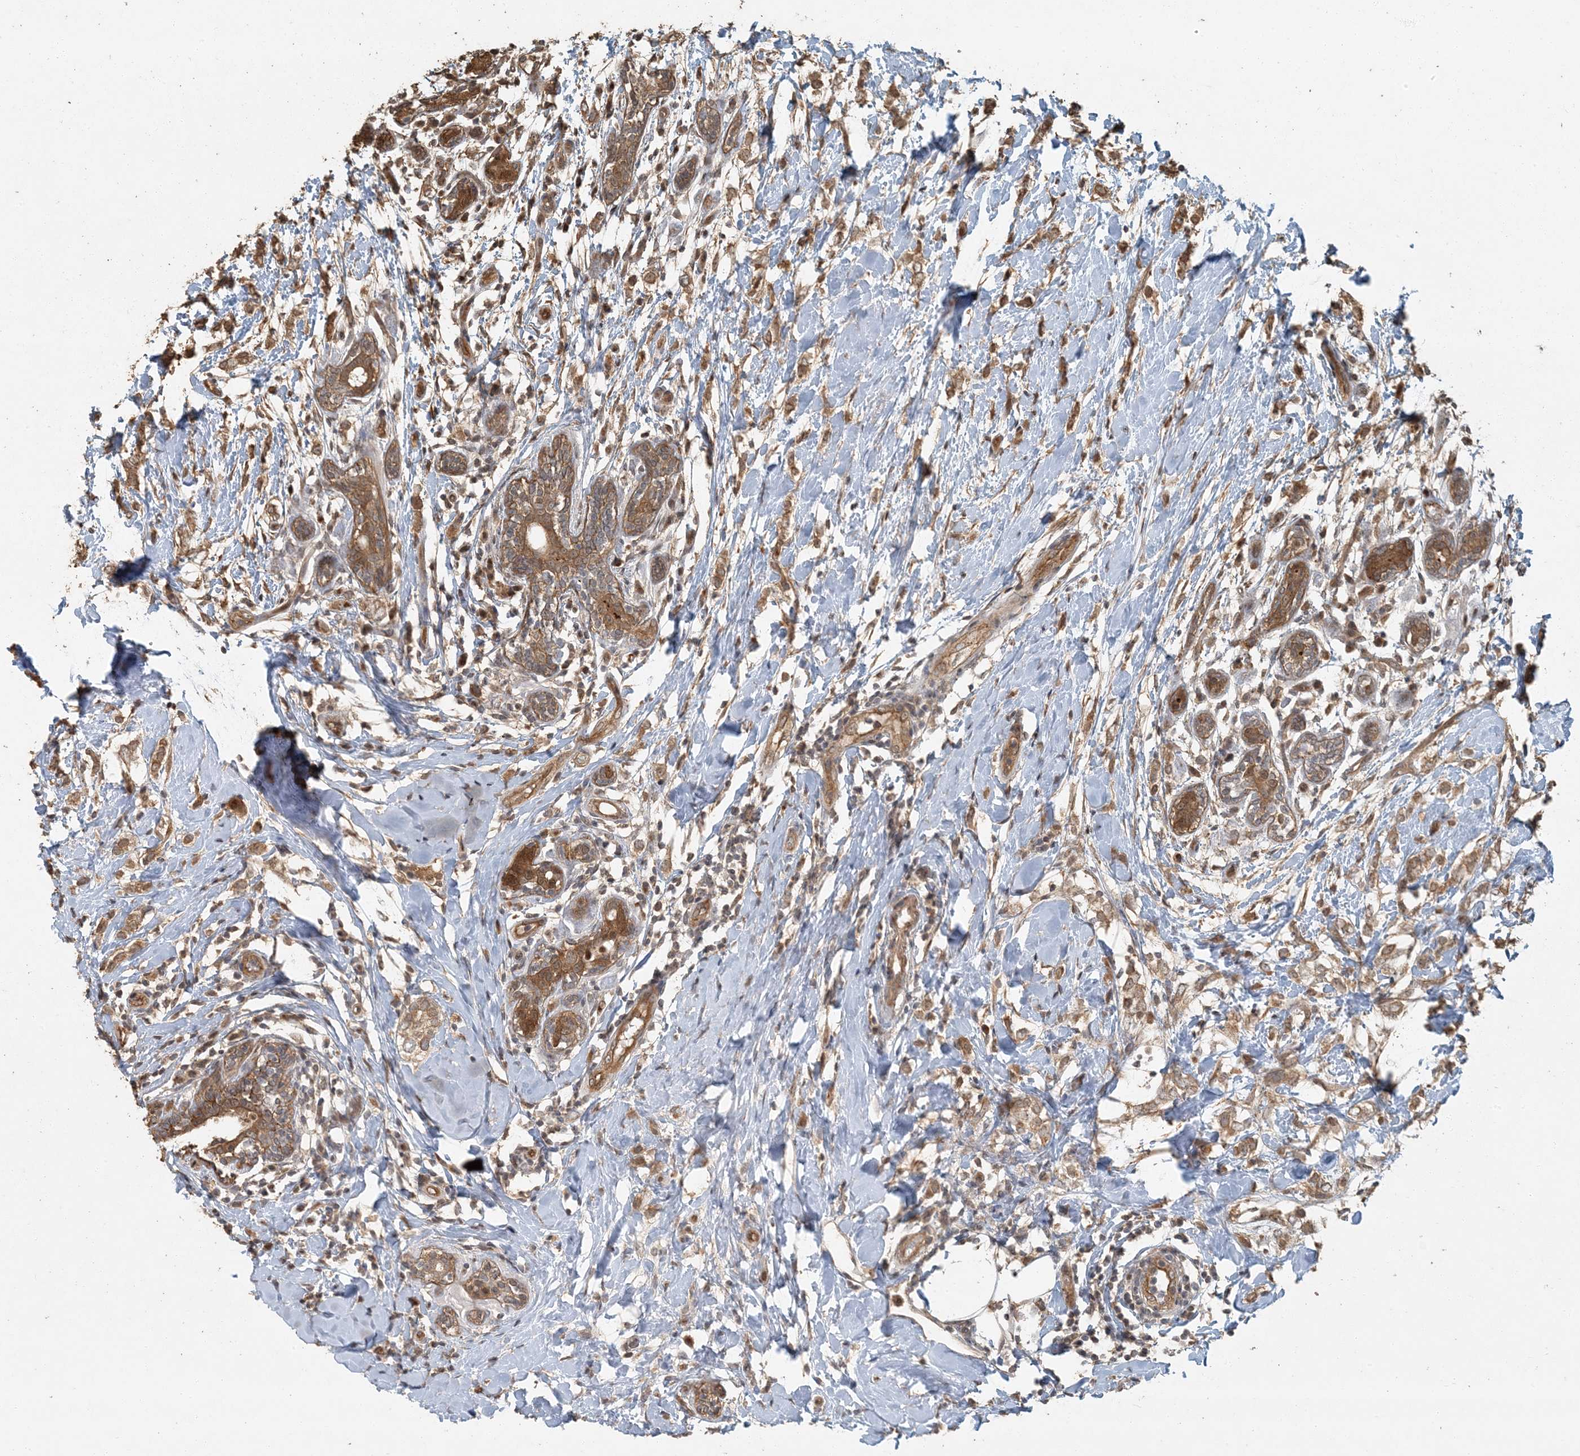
{"staining": {"intensity": "moderate", "quantity": ">75%", "location": "cytoplasmic/membranous"}, "tissue": "breast cancer", "cell_type": "Tumor cells", "image_type": "cancer", "snomed": [{"axis": "morphology", "description": "Normal tissue, NOS"}, {"axis": "morphology", "description": "Lobular carcinoma"}, {"axis": "topography", "description": "Breast"}], "caption": "Immunohistochemistry image of human breast cancer (lobular carcinoma) stained for a protein (brown), which displays medium levels of moderate cytoplasmic/membranous staining in about >75% of tumor cells.", "gene": "AK9", "patient": {"sex": "female", "age": 47}}